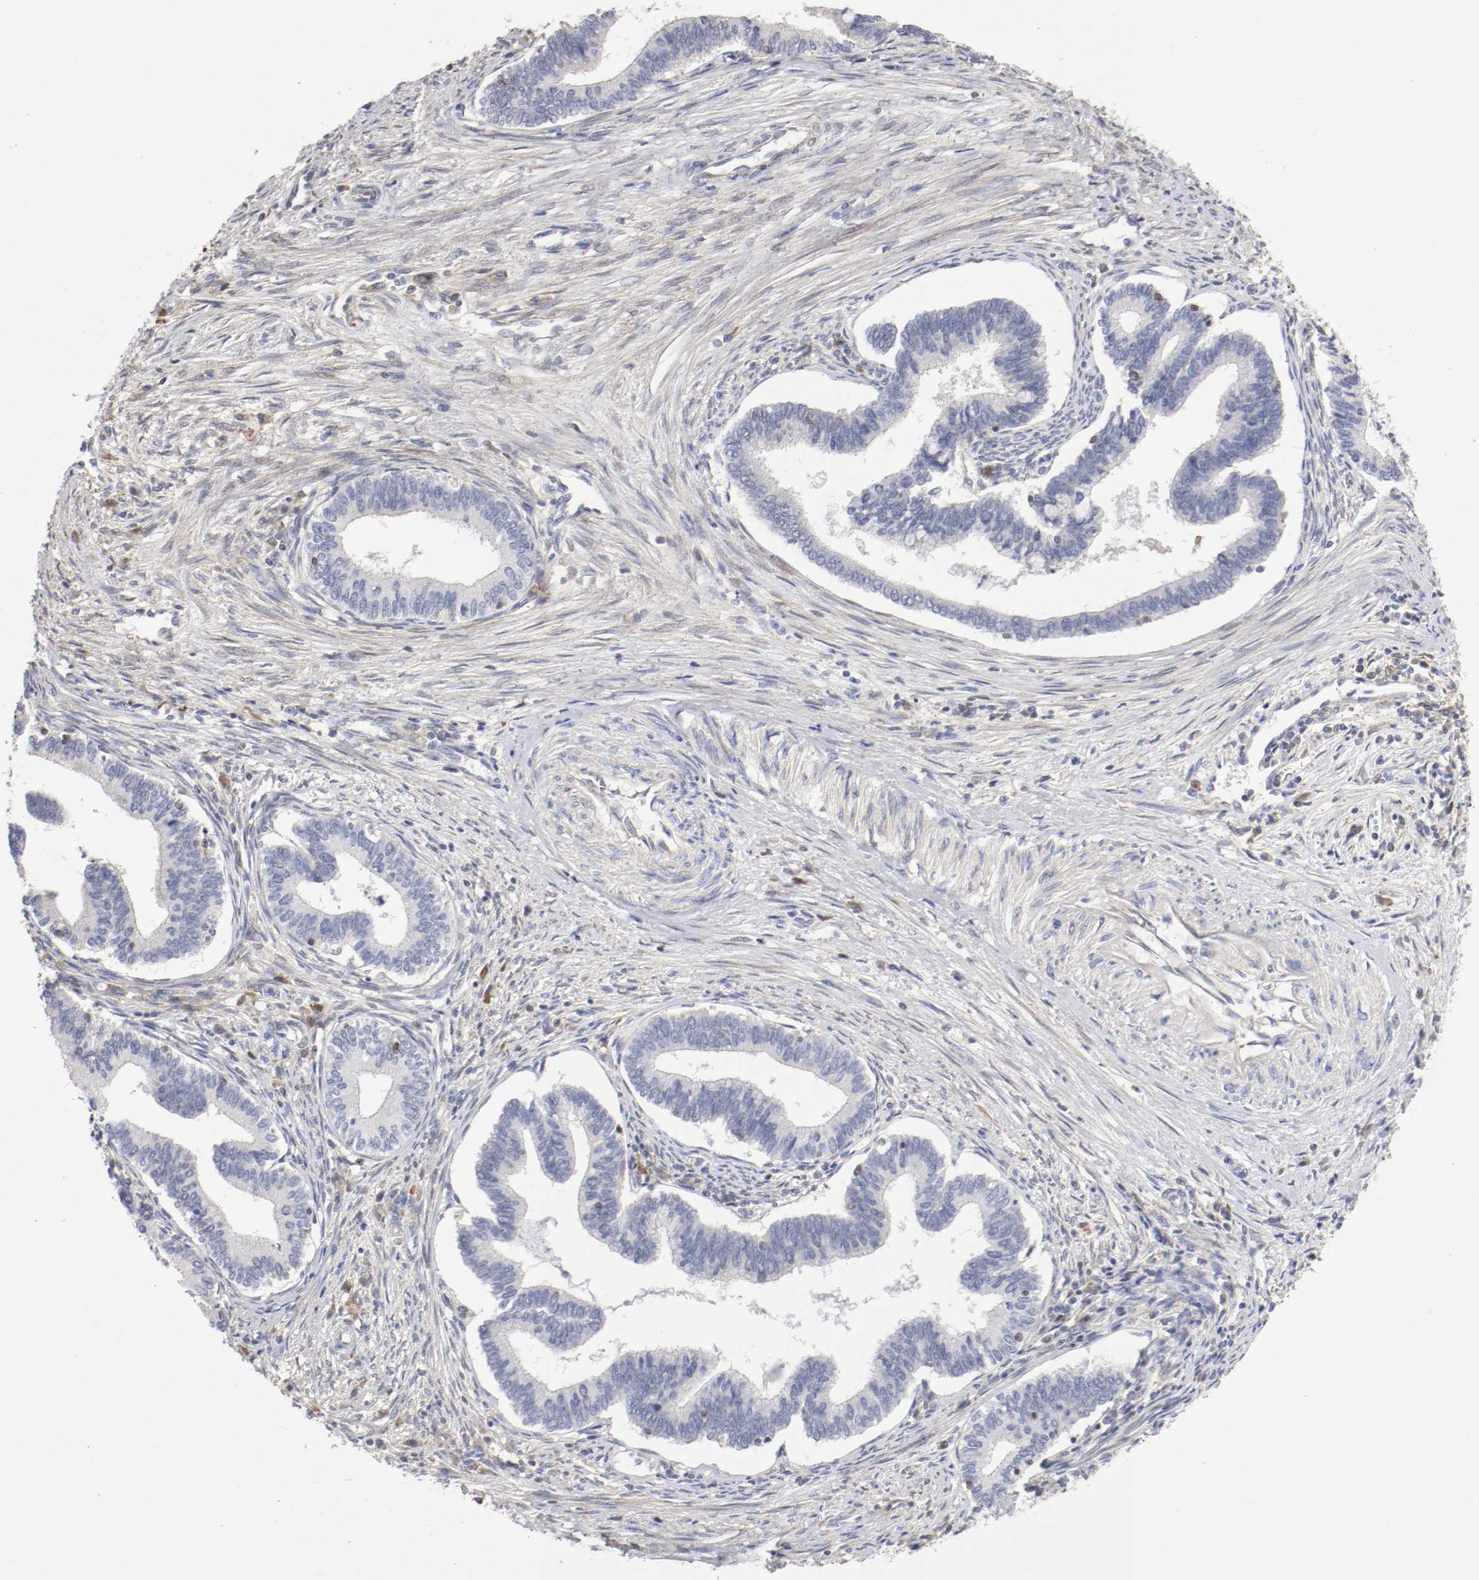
{"staining": {"intensity": "negative", "quantity": "none", "location": "none"}, "tissue": "cervical cancer", "cell_type": "Tumor cells", "image_type": "cancer", "snomed": [{"axis": "morphology", "description": "Adenocarcinoma, NOS"}, {"axis": "topography", "description": "Cervix"}], "caption": "Immunohistochemistry (IHC) histopathology image of neoplastic tissue: human adenocarcinoma (cervical) stained with DAB shows no significant protein positivity in tumor cells.", "gene": "CDK6", "patient": {"sex": "female", "age": 36}}